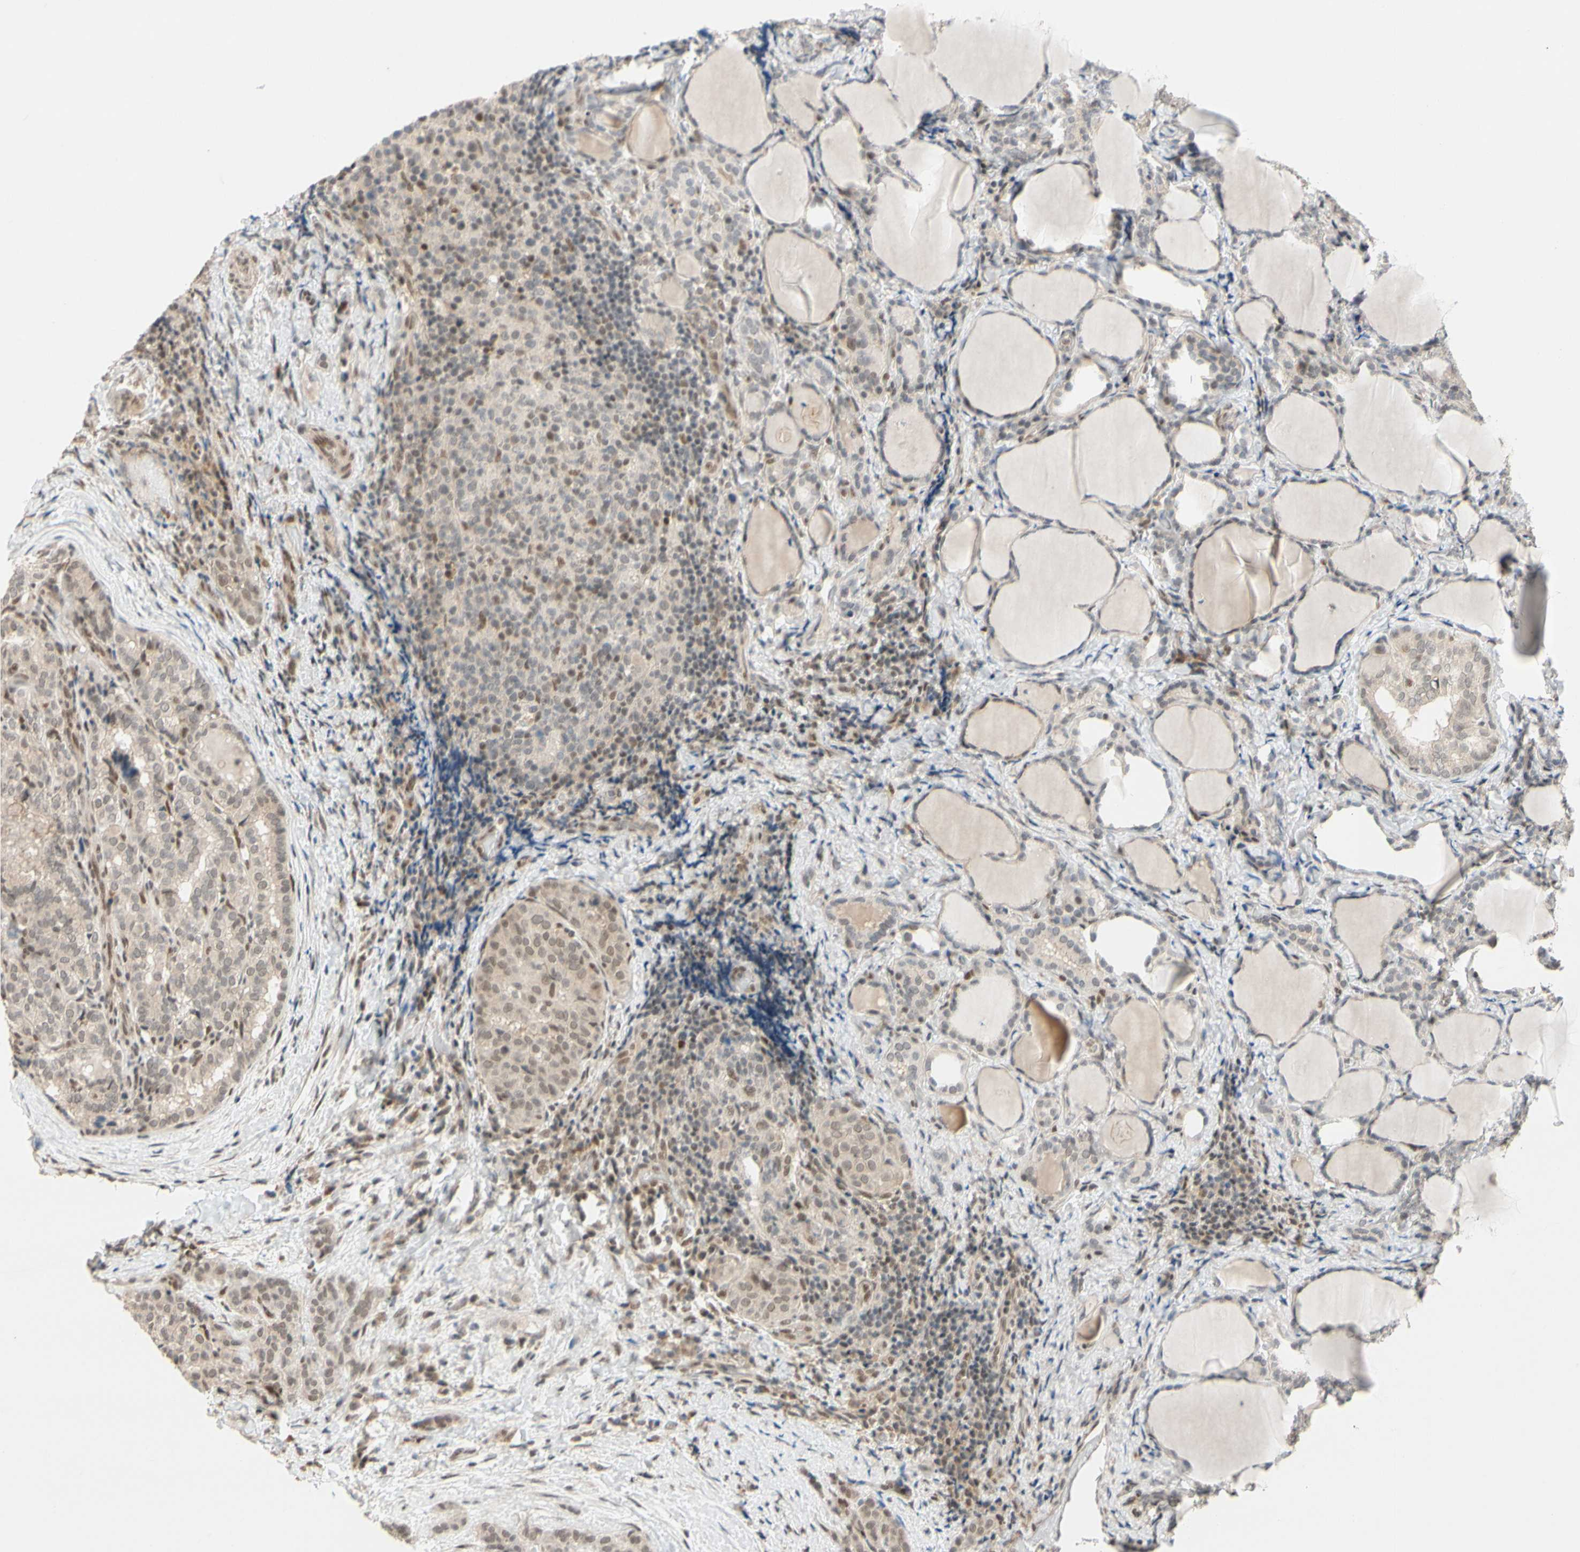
{"staining": {"intensity": "weak", "quantity": "25%-75%", "location": "cytoplasmic/membranous,nuclear"}, "tissue": "thyroid cancer", "cell_type": "Tumor cells", "image_type": "cancer", "snomed": [{"axis": "morphology", "description": "Normal tissue, NOS"}, {"axis": "morphology", "description": "Papillary adenocarcinoma, NOS"}, {"axis": "topography", "description": "Thyroid gland"}], "caption": "Thyroid papillary adenocarcinoma stained with a brown dye exhibits weak cytoplasmic/membranous and nuclear positive positivity in about 25%-75% of tumor cells.", "gene": "TAF4", "patient": {"sex": "female", "age": 30}}